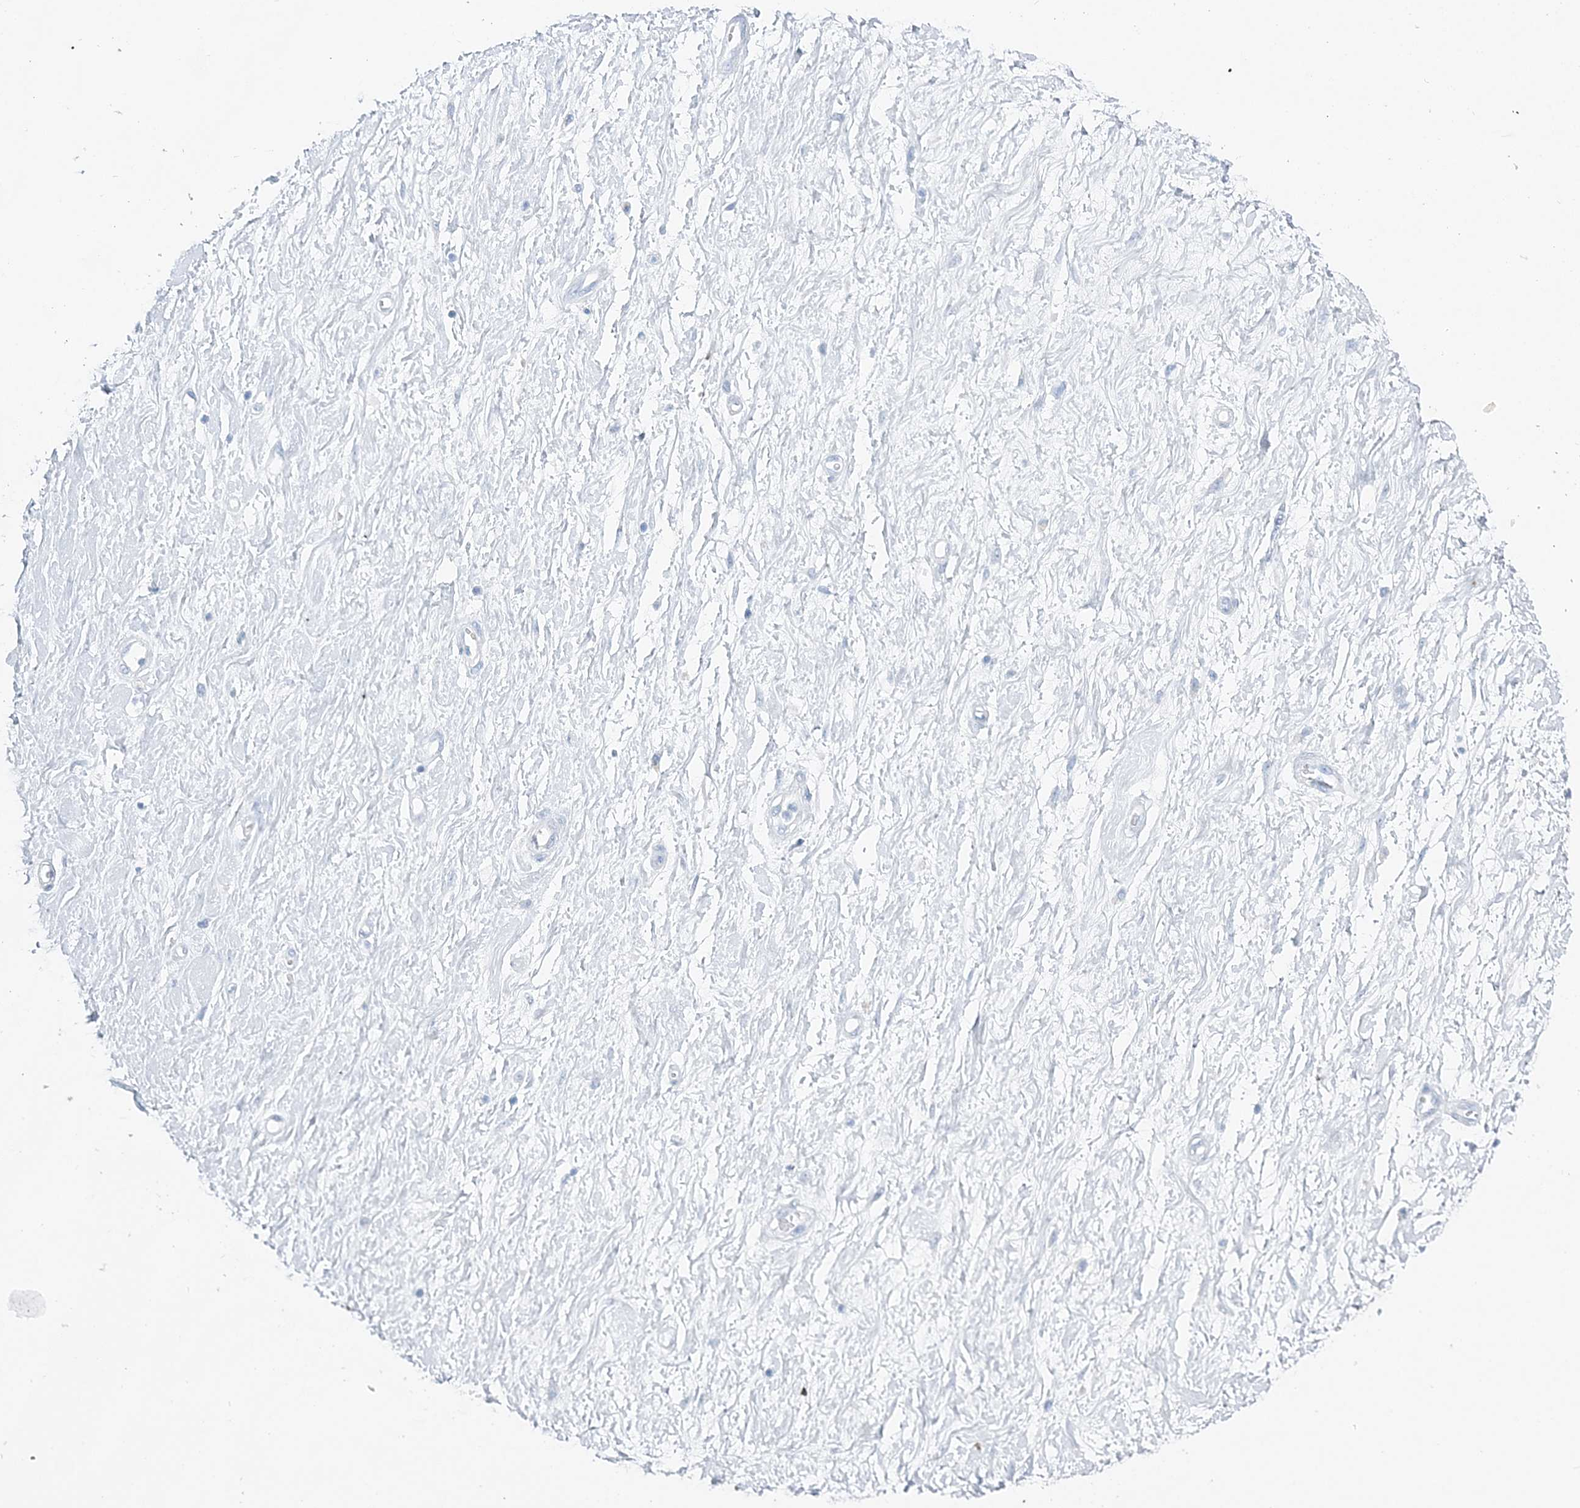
{"staining": {"intensity": "negative", "quantity": "none", "location": "none"}, "tissue": "adipose tissue", "cell_type": "Adipocytes", "image_type": "normal", "snomed": [{"axis": "morphology", "description": "Normal tissue, NOS"}, {"axis": "morphology", "description": "Adenocarcinoma, NOS"}, {"axis": "topography", "description": "Pancreas"}, {"axis": "topography", "description": "Peripheral nerve tissue"}], "caption": "An image of adipose tissue stained for a protein shows no brown staining in adipocytes. The staining was performed using DAB to visualize the protein expression in brown, while the nuclei were stained in blue with hematoxylin (Magnification: 20x).", "gene": "TSPYL6", "patient": {"sex": "male", "age": 59}}